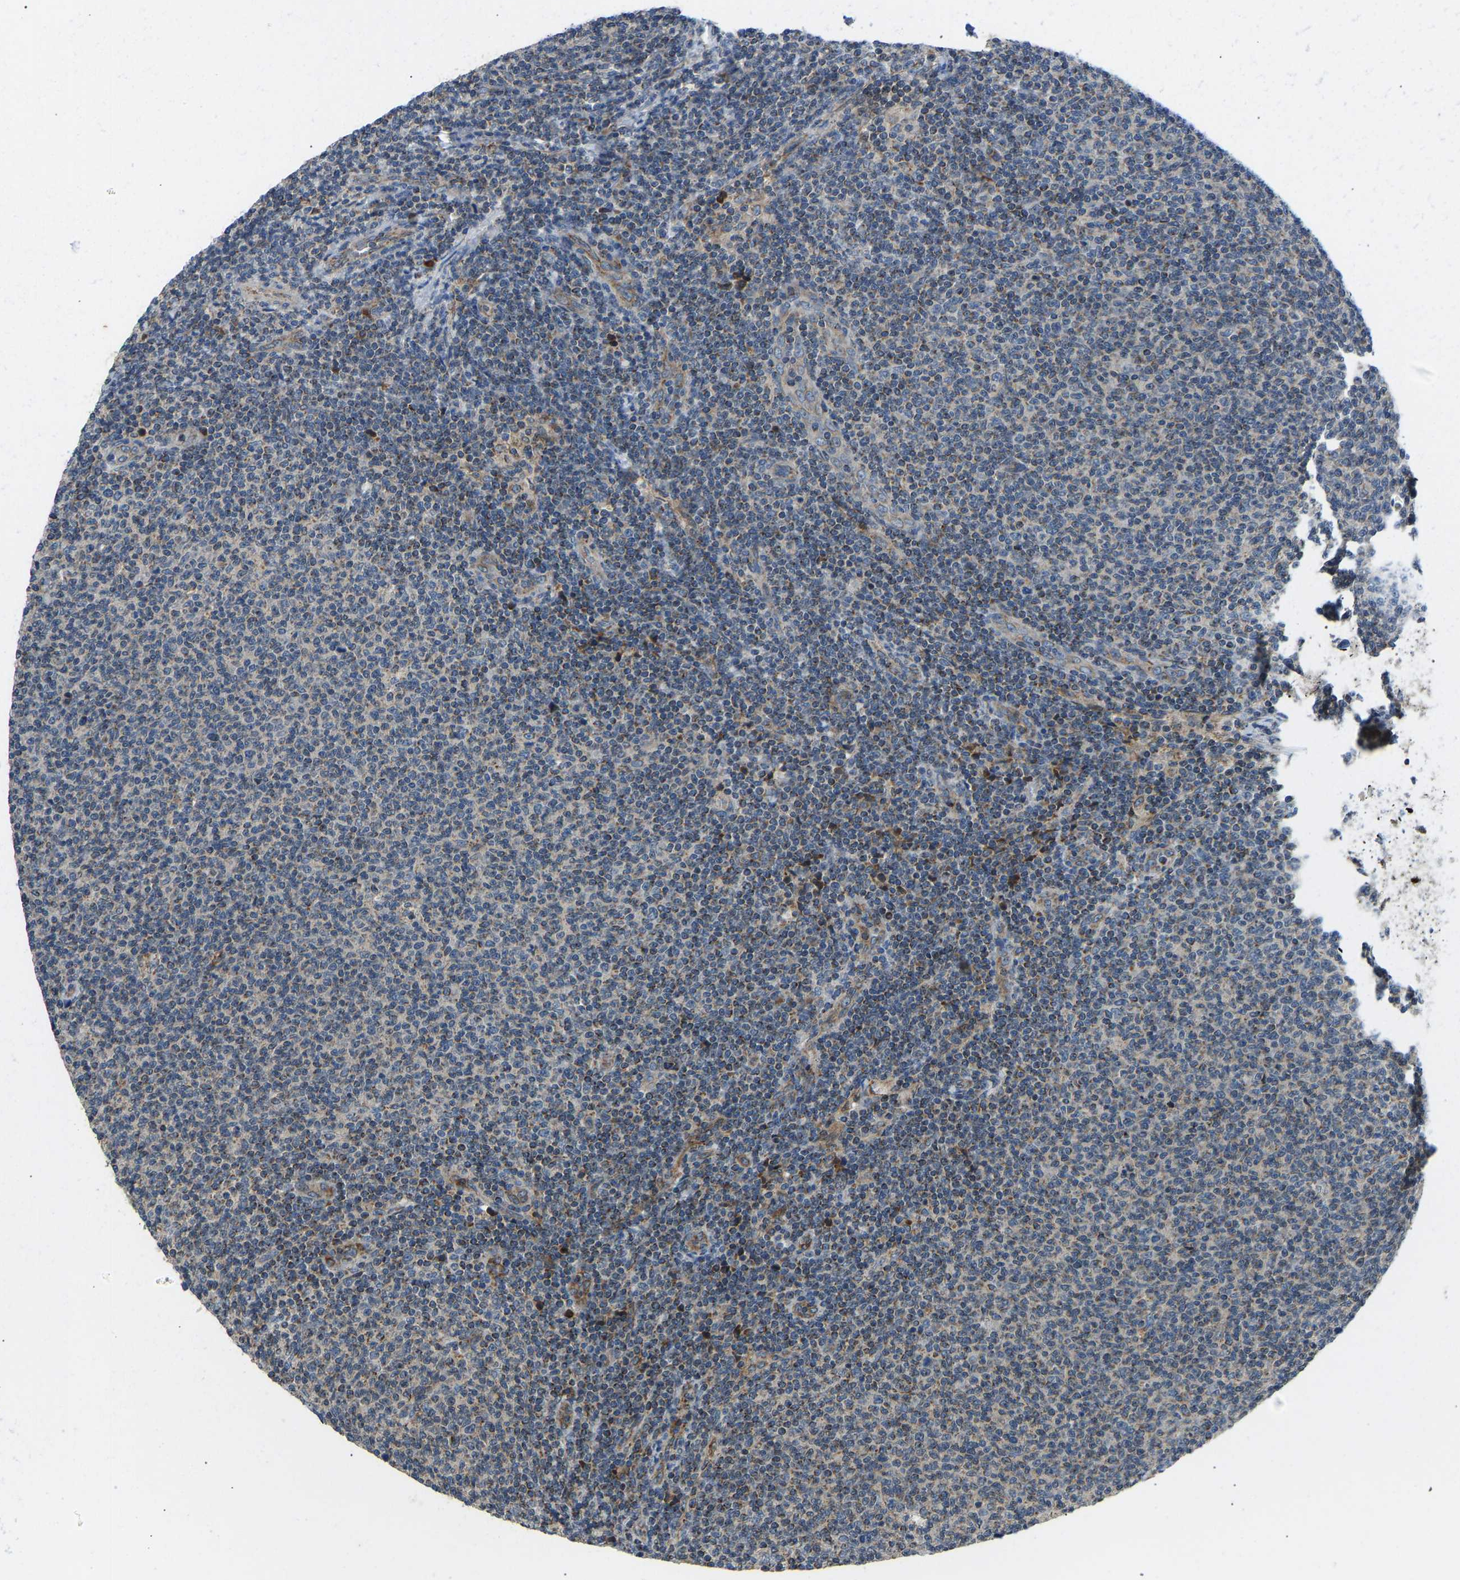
{"staining": {"intensity": "weak", "quantity": "<25%", "location": "cytoplasmic/membranous"}, "tissue": "lymphoma", "cell_type": "Tumor cells", "image_type": "cancer", "snomed": [{"axis": "morphology", "description": "Malignant lymphoma, non-Hodgkin's type, Low grade"}, {"axis": "topography", "description": "Lymph node"}], "caption": "Protein analysis of malignant lymphoma, non-Hodgkin's type (low-grade) reveals no significant positivity in tumor cells.", "gene": "RBP1", "patient": {"sex": "male", "age": 66}}